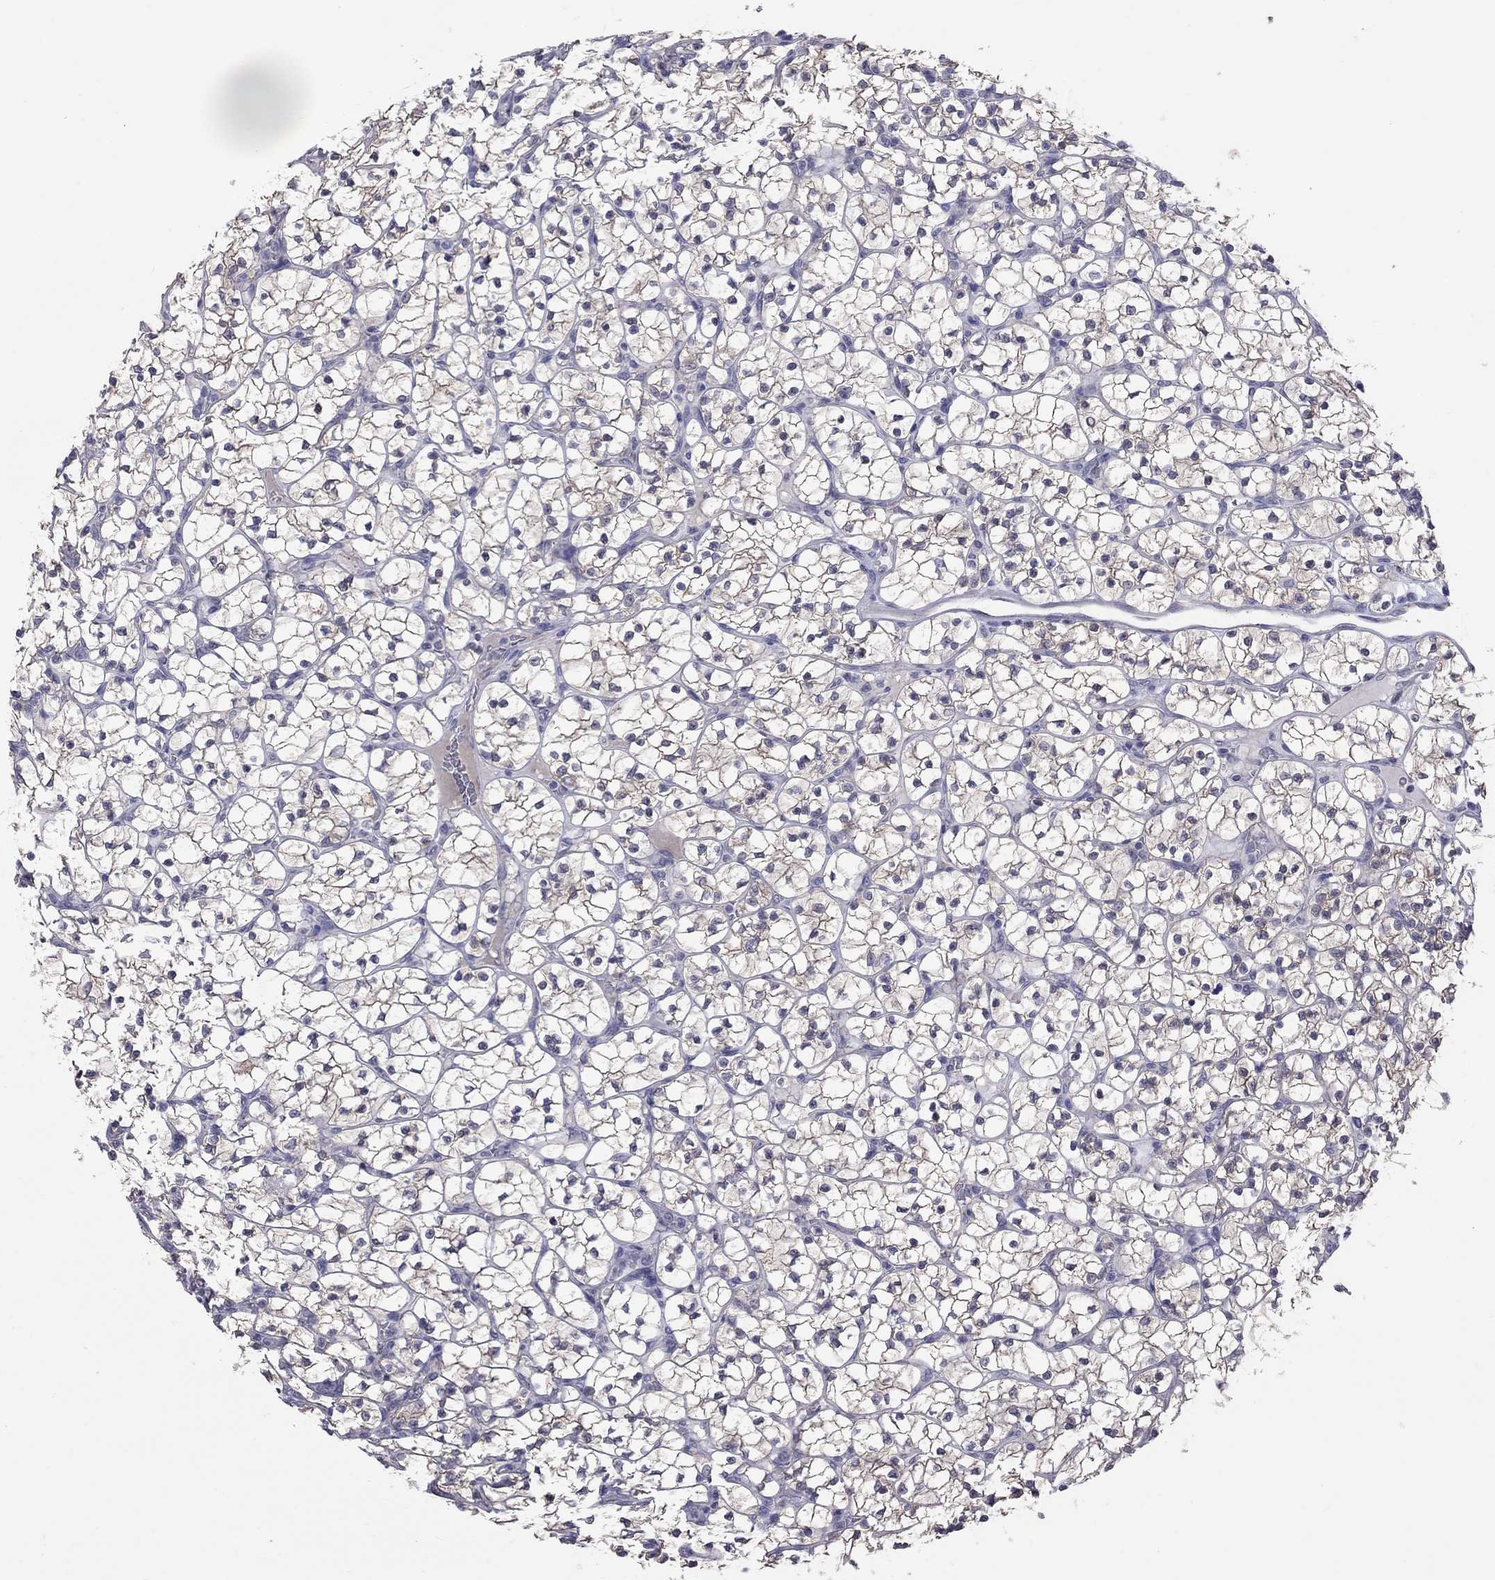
{"staining": {"intensity": "moderate", "quantity": ">75%", "location": "cytoplasmic/membranous"}, "tissue": "renal cancer", "cell_type": "Tumor cells", "image_type": "cancer", "snomed": [{"axis": "morphology", "description": "Adenocarcinoma, NOS"}, {"axis": "topography", "description": "Kidney"}], "caption": "Human renal cancer stained with a protein marker shows moderate staining in tumor cells.", "gene": "HYLS1", "patient": {"sex": "female", "age": 89}}